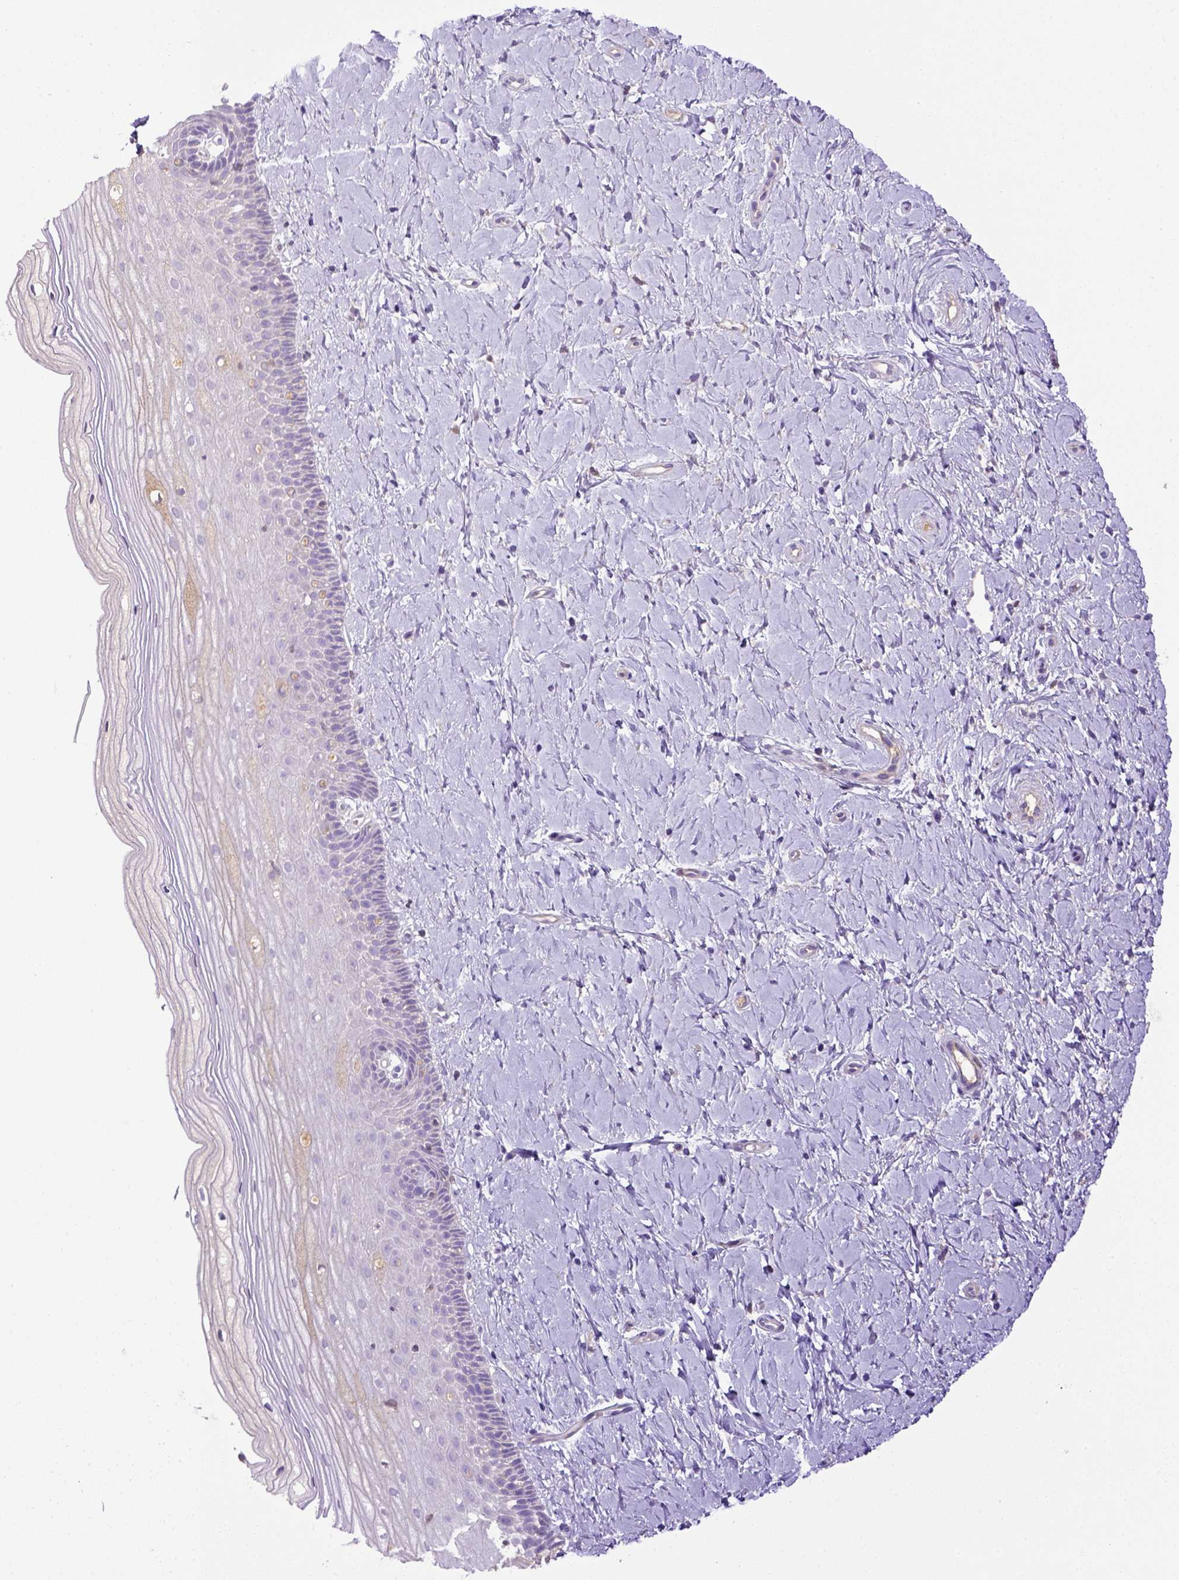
{"staining": {"intensity": "negative", "quantity": "none", "location": "none"}, "tissue": "cervix", "cell_type": "Glandular cells", "image_type": "normal", "snomed": [{"axis": "morphology", "description": "Normal tissue, NOS"}, {"axis": "topography", "description": "Cervix"}], "caption": "Immunohistochemical staining of normal human cervix displays no significant staining in glandular cells. The staining was performed using DAB (3,3'-diaminobenzidine) to visualize the protein expression in brown, while the nuclei were stained in blue with hematoxylin (Magnification: 20x).", "gene": "ITIH4", "patient": {"sex": "female", "age": 37}}